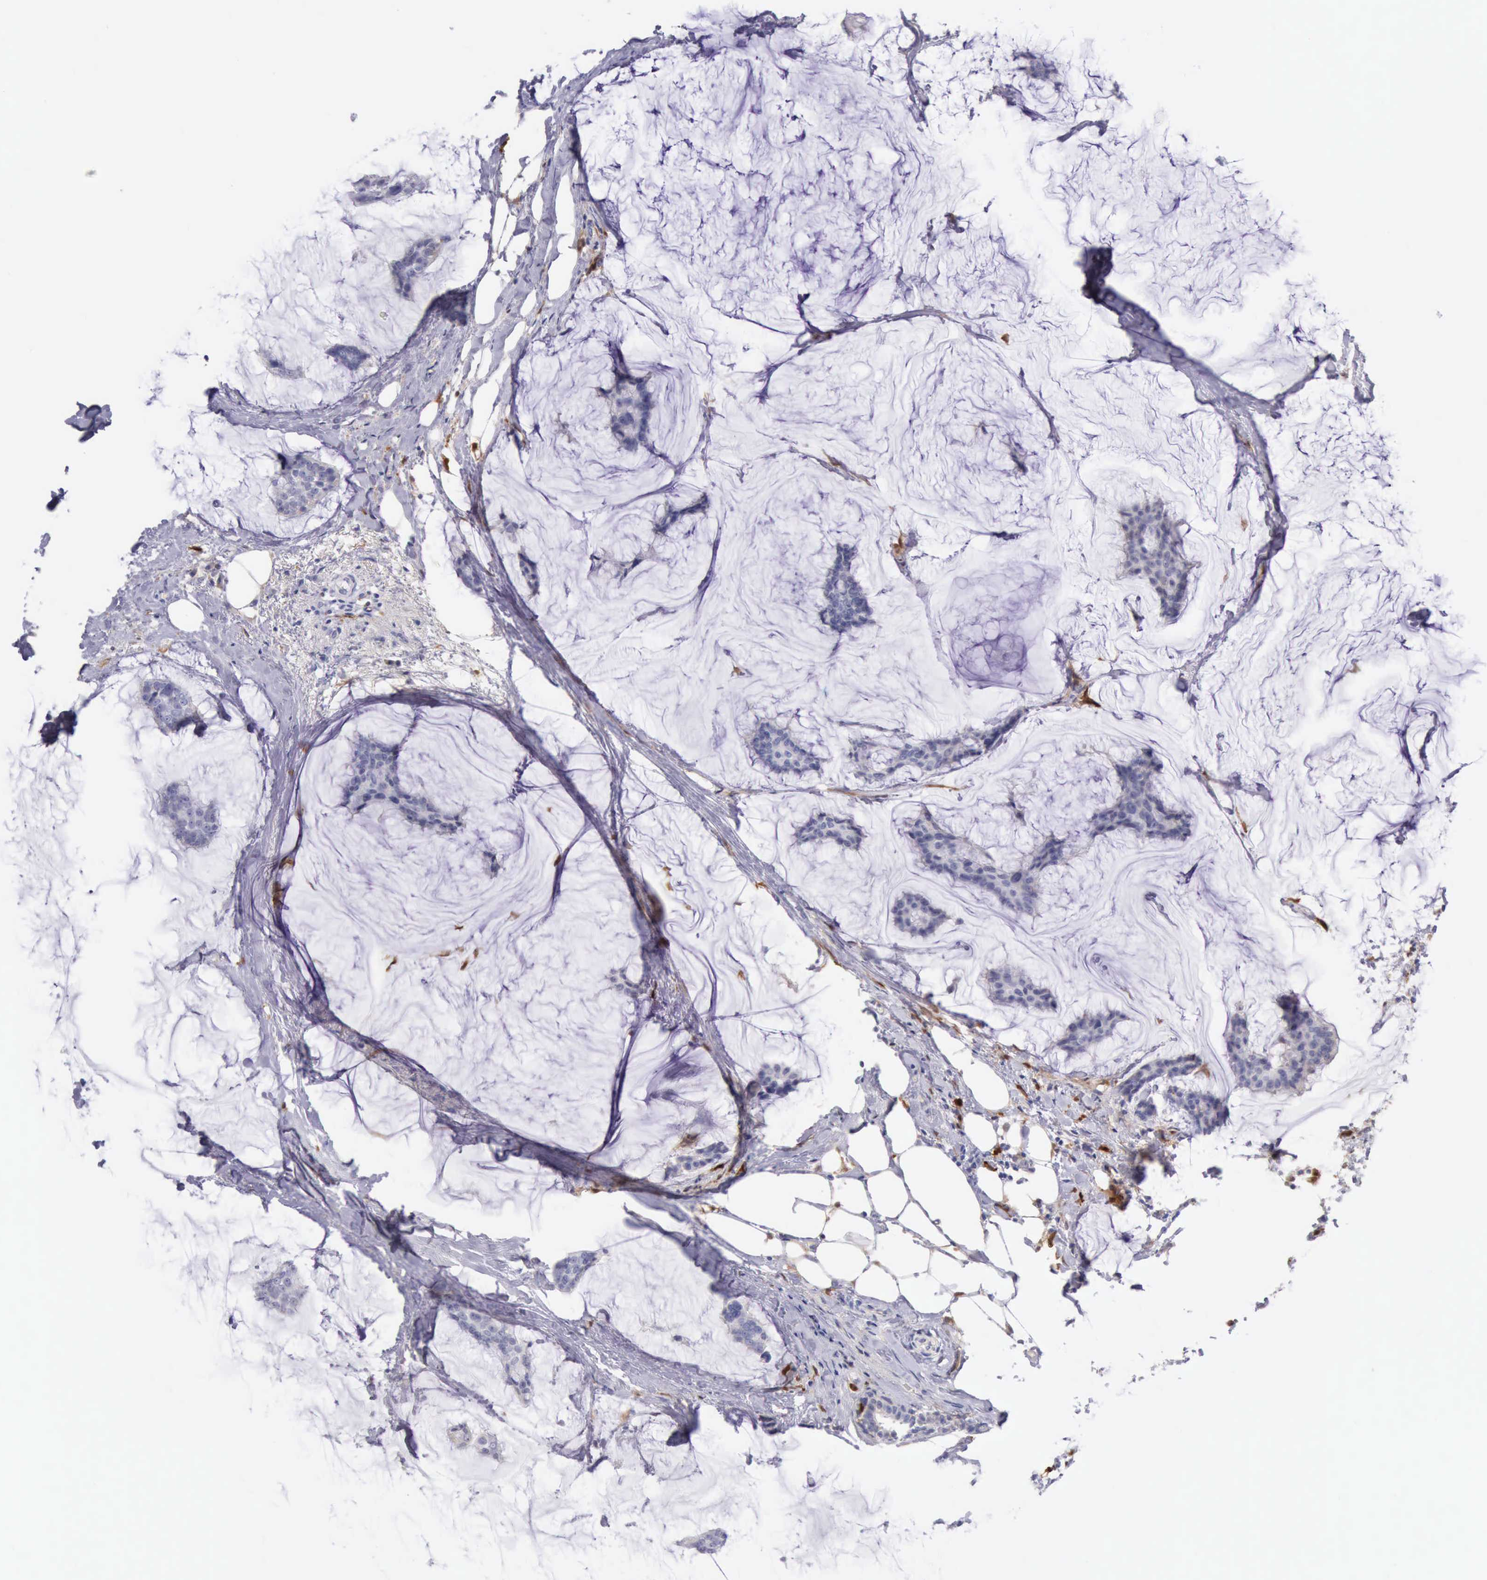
{"staining": {"intensity": "negative", "quantity": "none", "location": "none"}, "tissue": "breast cancer", "cell_type": "Tumor cells", "image_type": "cancer", "snomed": [{"axis": "morphology", "description": "Duct carcinoma"}, {"axis": "topography", "description": "Breast"}], "caption": "Infiltrating ductal carcinoma (breast) stained for a protein using IHC displays no expression tumor cells.", "gene": "CSTA", "patient": {"sex": "female", "age": 93}}